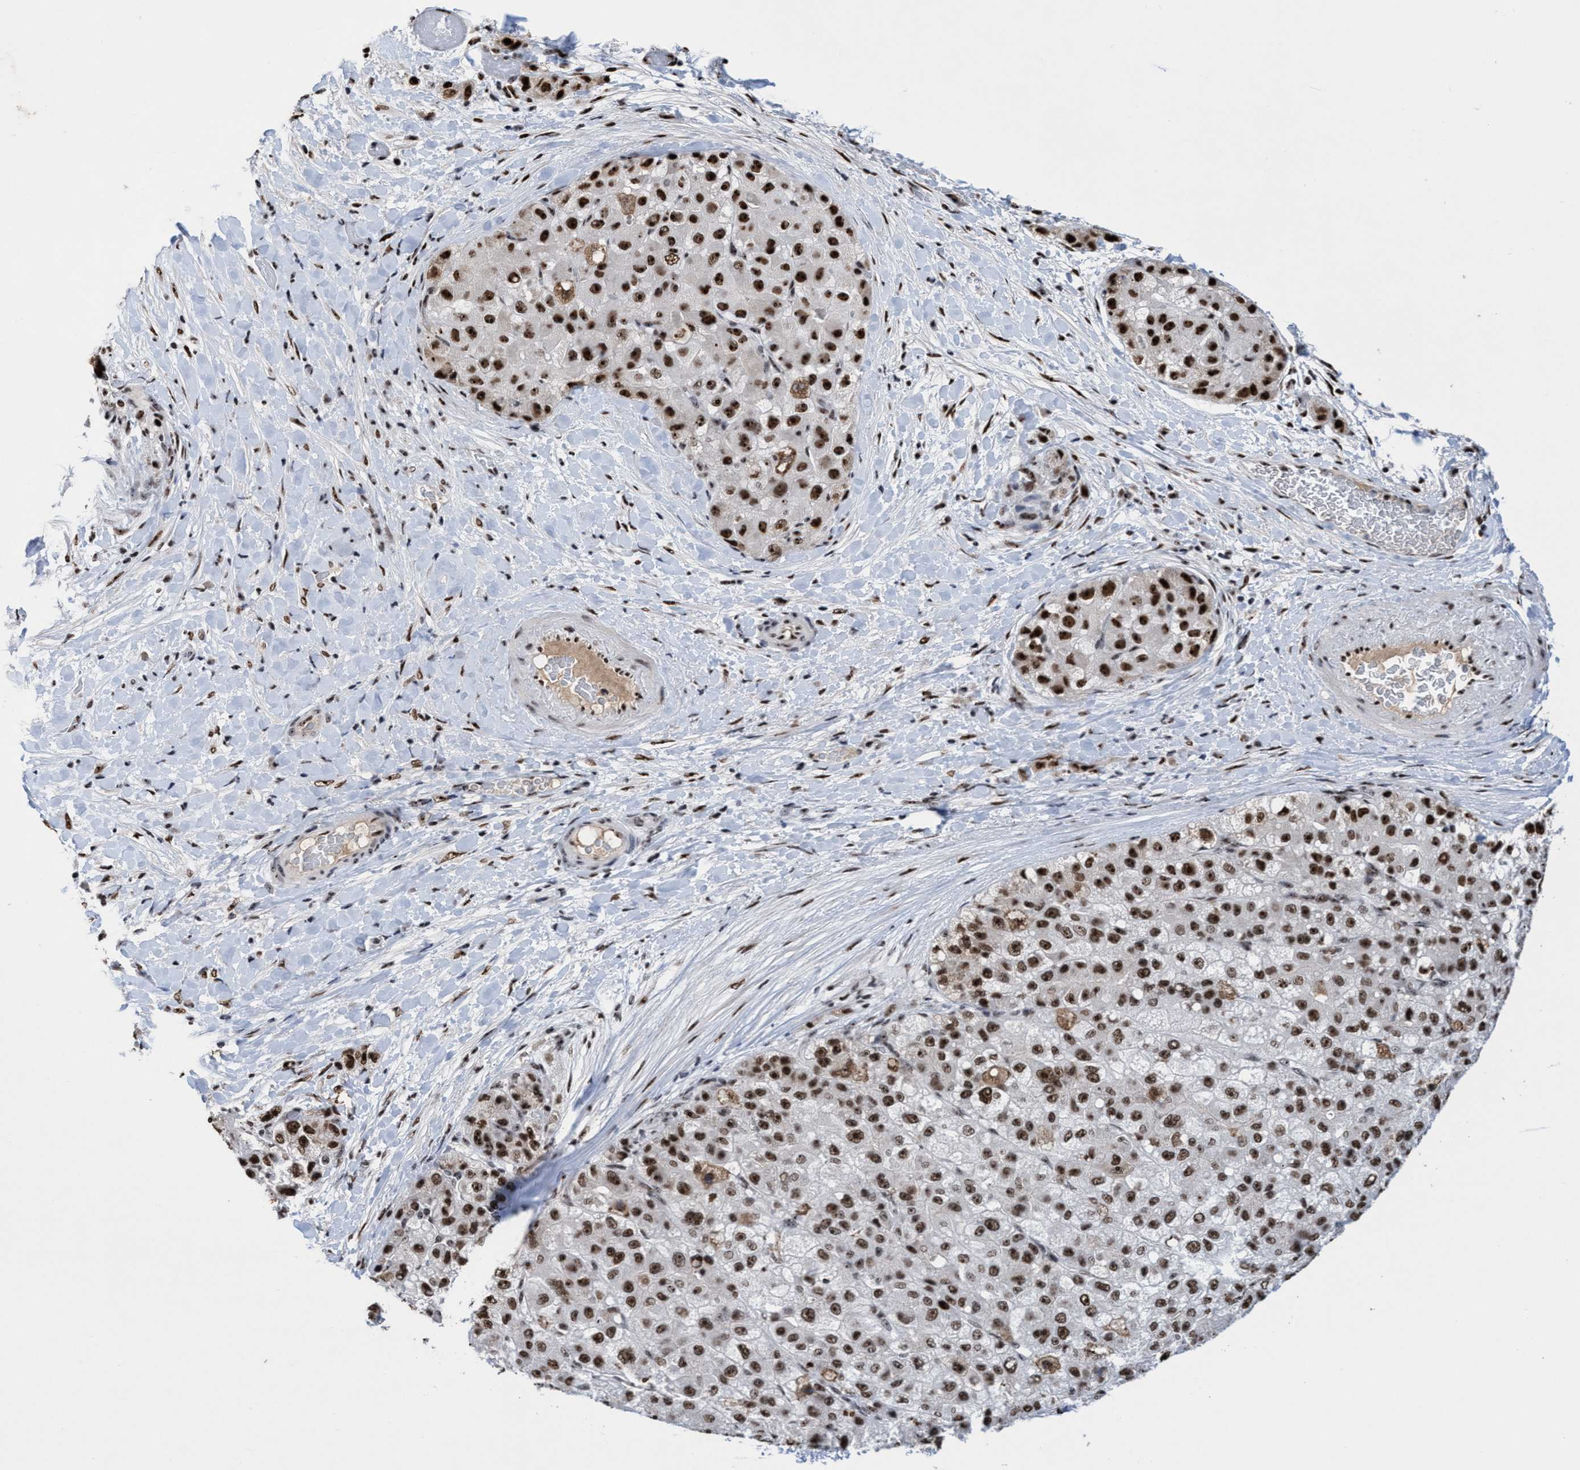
{"staining": {"intensity": "strong", "quantity": ">75%", "location": "nuclear"}, "tissue": "liver cancer", "cell_type": "Tumor cells", "image_type": "cancer", "snomed": [{"axis": "morphology", "description": "Carcinoma, Hepatocellular, NOS"}, {"axis": "topography", "description": "Liver"}], "caption": "Immunohistochemical staining of liver cancer (hepatocellular carcinoma) exhibits strong nuclear protein expression in about >75% of tumor cells.", "gene": "EFCAB10", "patient": {"sex": "male", "age": 80}}